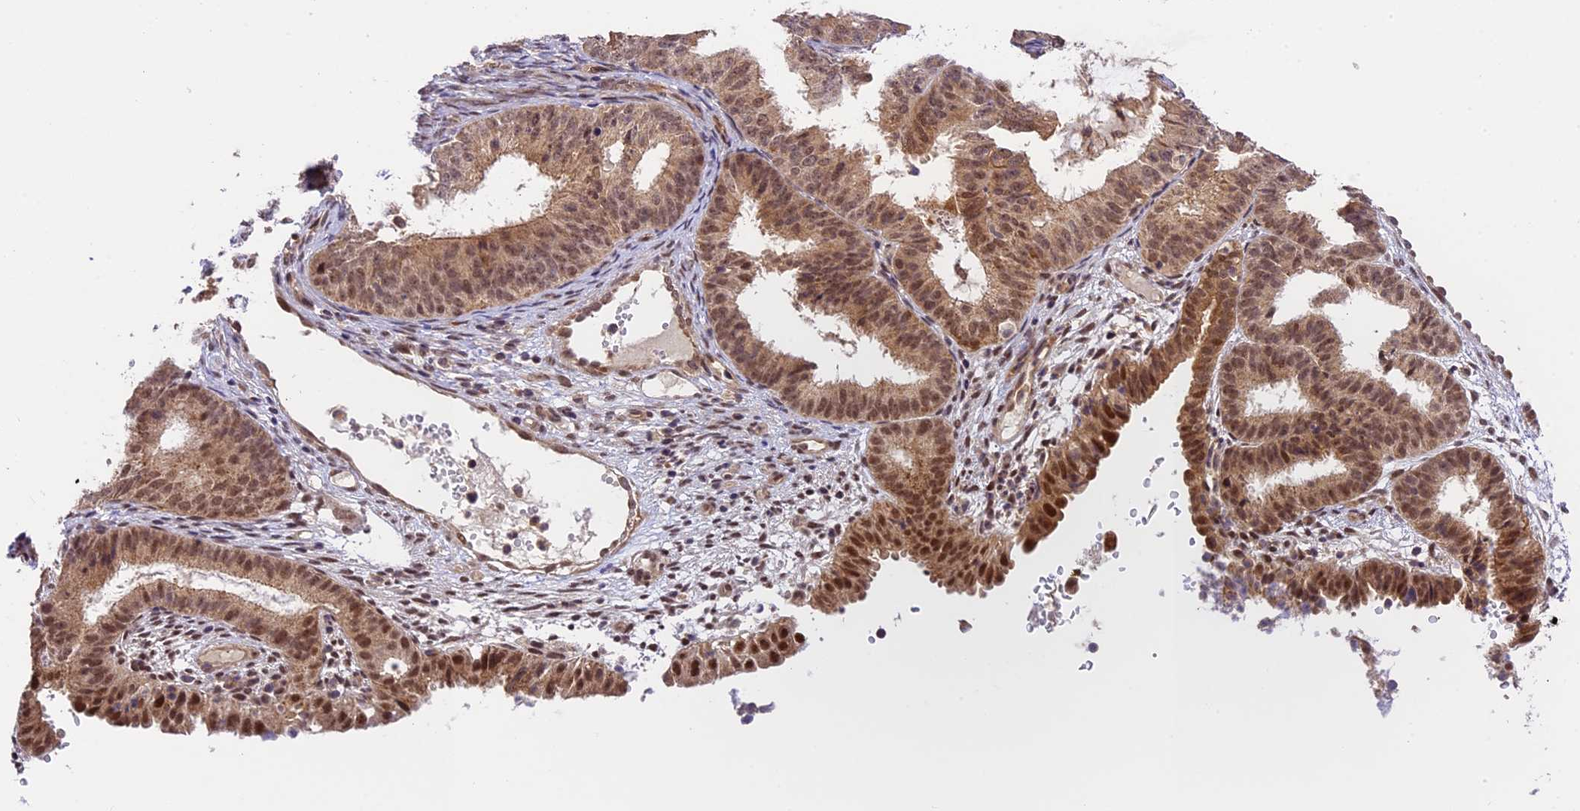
{"staining": {"intensity": "moderate", "quantity": ">75%", "location": "cytoplasmic/membranous,nuclear"}, "tissue": "endometrial cancer", "cell_type": "Tumor cells", "image_type": "cancer", "snomed": [{"axis": "morphology", "description": "Adenocarcinoma, NOS"}, {"axis": "topography", "description": "Endometrium"}], "caption": "The histopathology image displays staining of endometrial adenocarcinoma, revealing moderate cytoplasmic/membranous and nuclear protein positivity (brown color) within tumor cells.", "gene": "ZAR1L", "patient": {"sex": "female", "age": 51}}